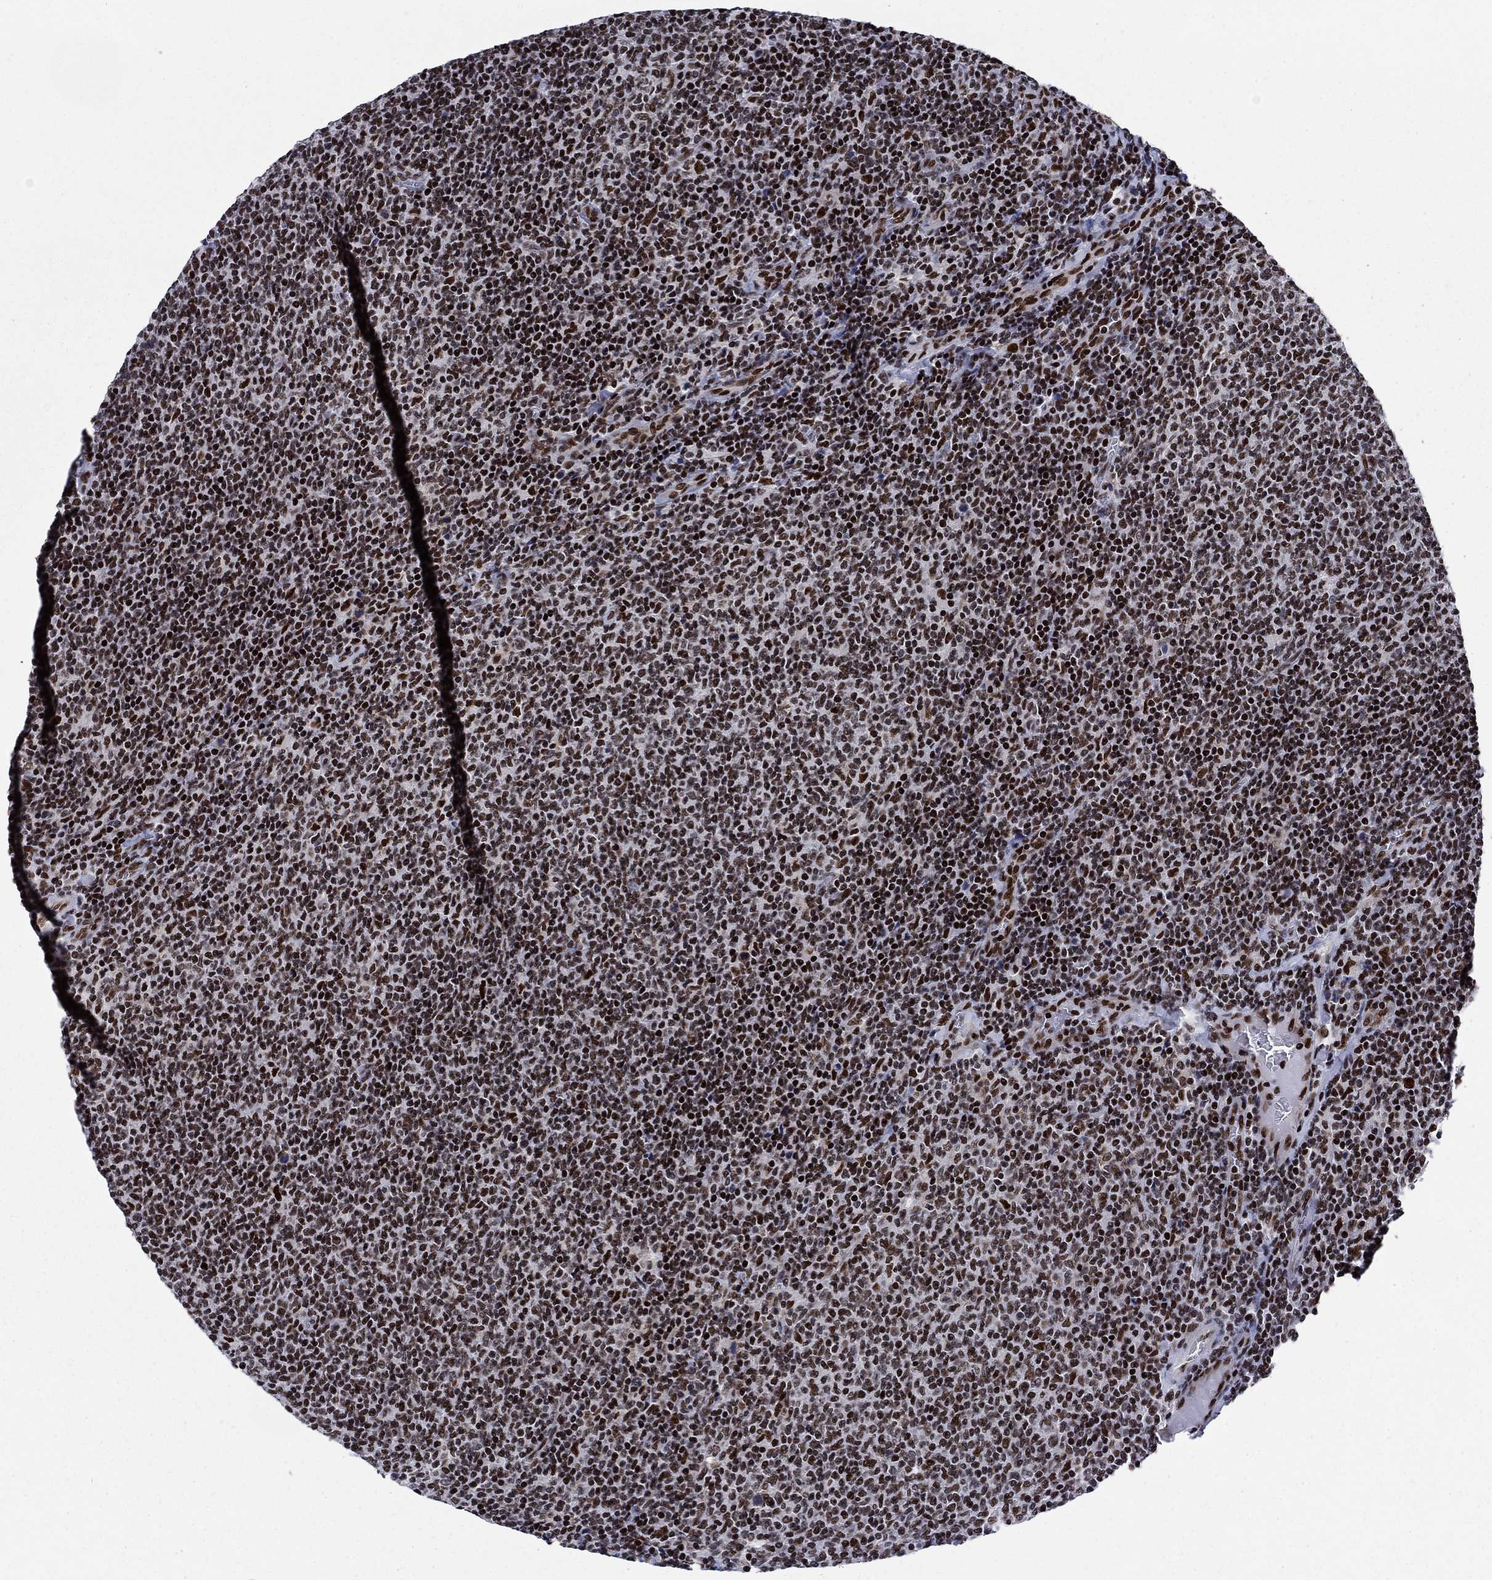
{"staining": {"intensity": "strong", "quantity": ">75%", "location": "nuclear"}, "tissue": "lymphoma", "cell_type": "Tumor cells", "image_type": "cancer", "snomed": [{"axis": "morphology", "description": "Malignant lymphoma, non-Hodgkin's type, Low grade"}, {"axis": "topography", "description": "Lymph node"}], "caption": "Strong nuclear positivity for a protein is appreciated in about >75% of tumor cells of malignant lymphoma, non-Hodgkin's type (low-grade) using immunohistochemistry (IHC).", "gene": "RPRD1B", "patient": {"sex": "male", "age": 52}}